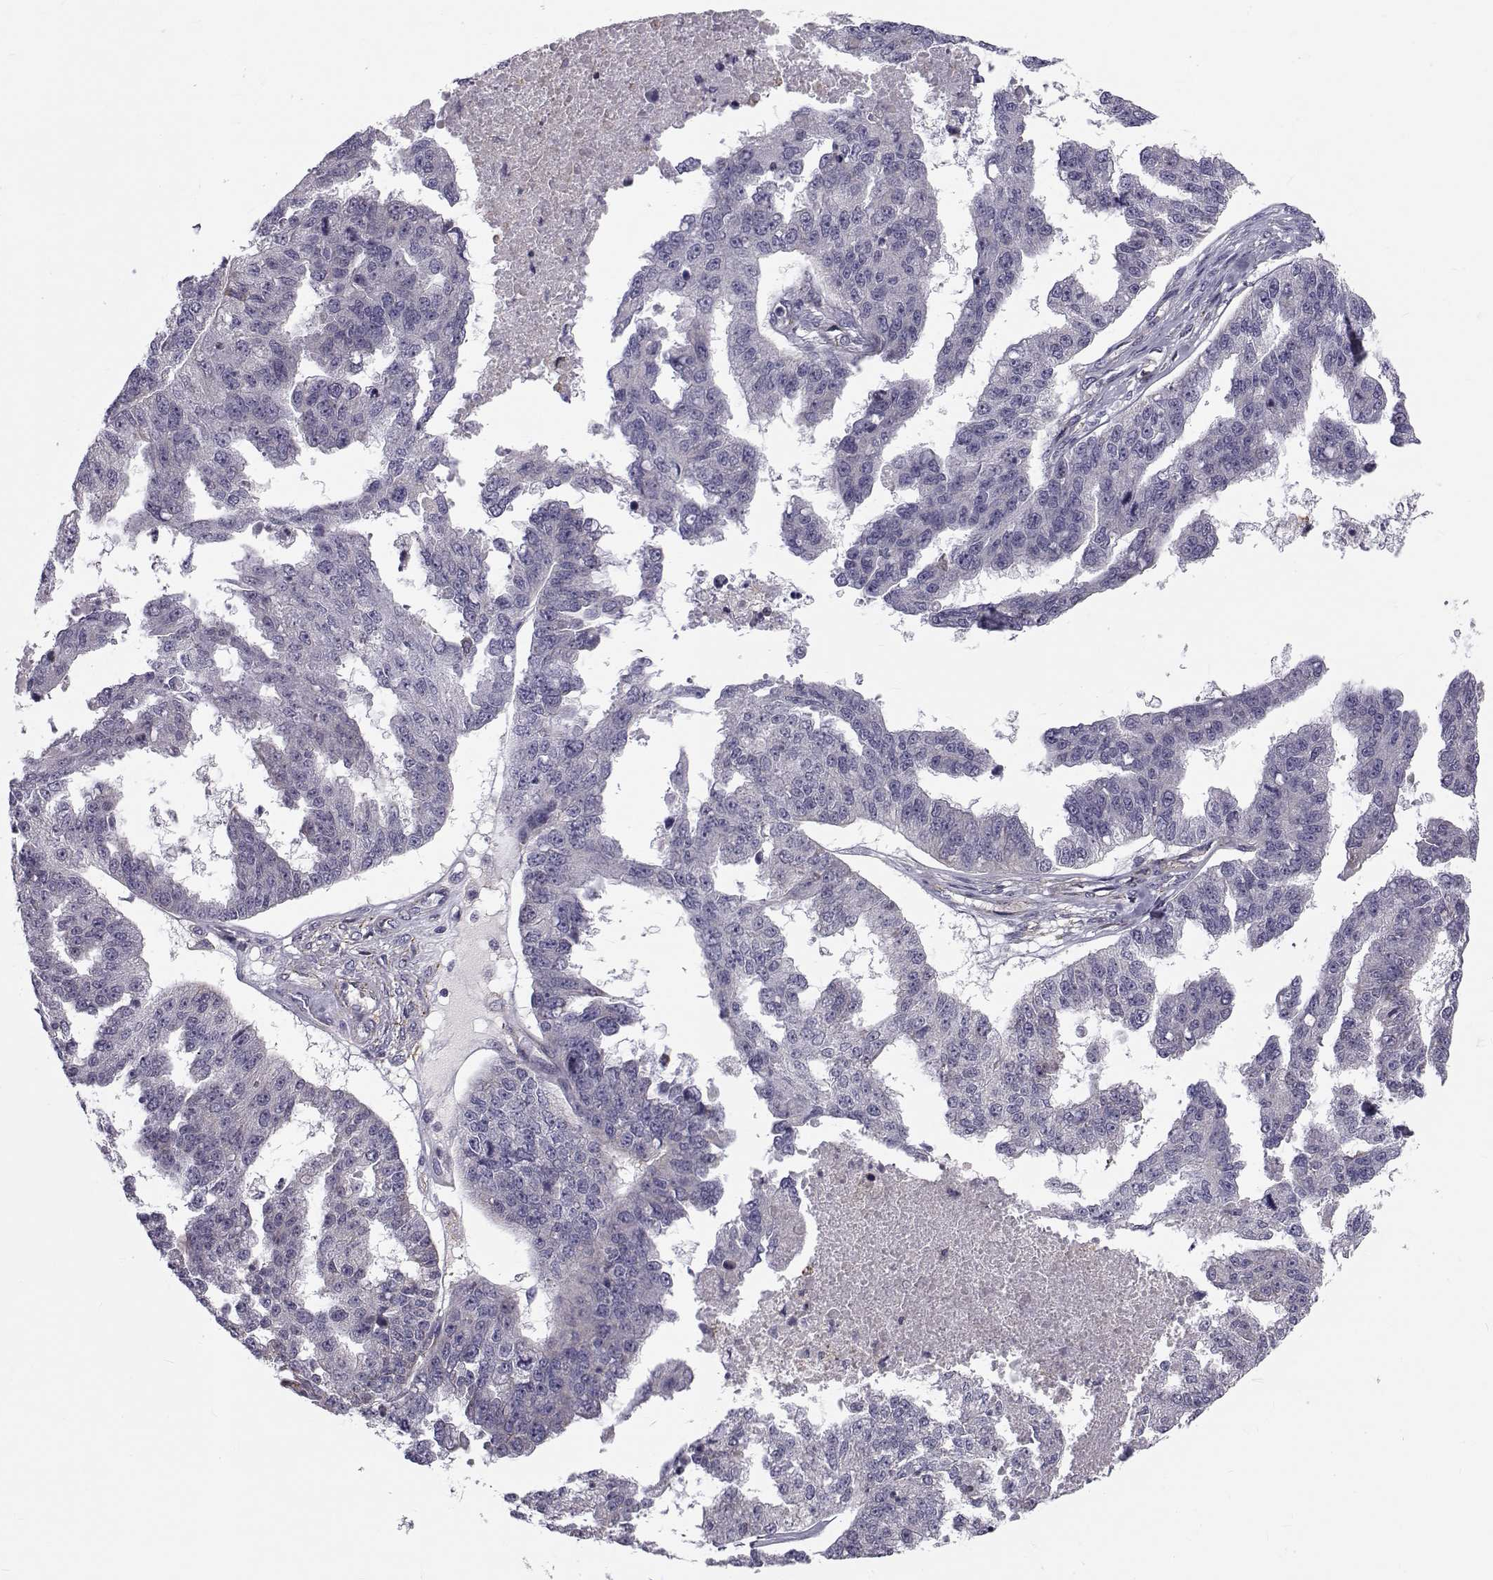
{"staining": {"intensity": "negative", "quantity": "none", "location": "none"}, "tissue": "ovarian cancer", "cell_type": "Tumor cells", "image_type": "cancer", "snomed": [{"axis": "morphology", "description": "Cystadenocarcinoma, serous, NOS"}, {"axis": "topography", "description": "Ovary"}], "caption": "Micrograph shows no significant protein expression in tumor cells of ovarian cancer (serous cystadenocarcinoma).", "gene": "LRRC27", "patient": {"sex": "female", "age": 58}}